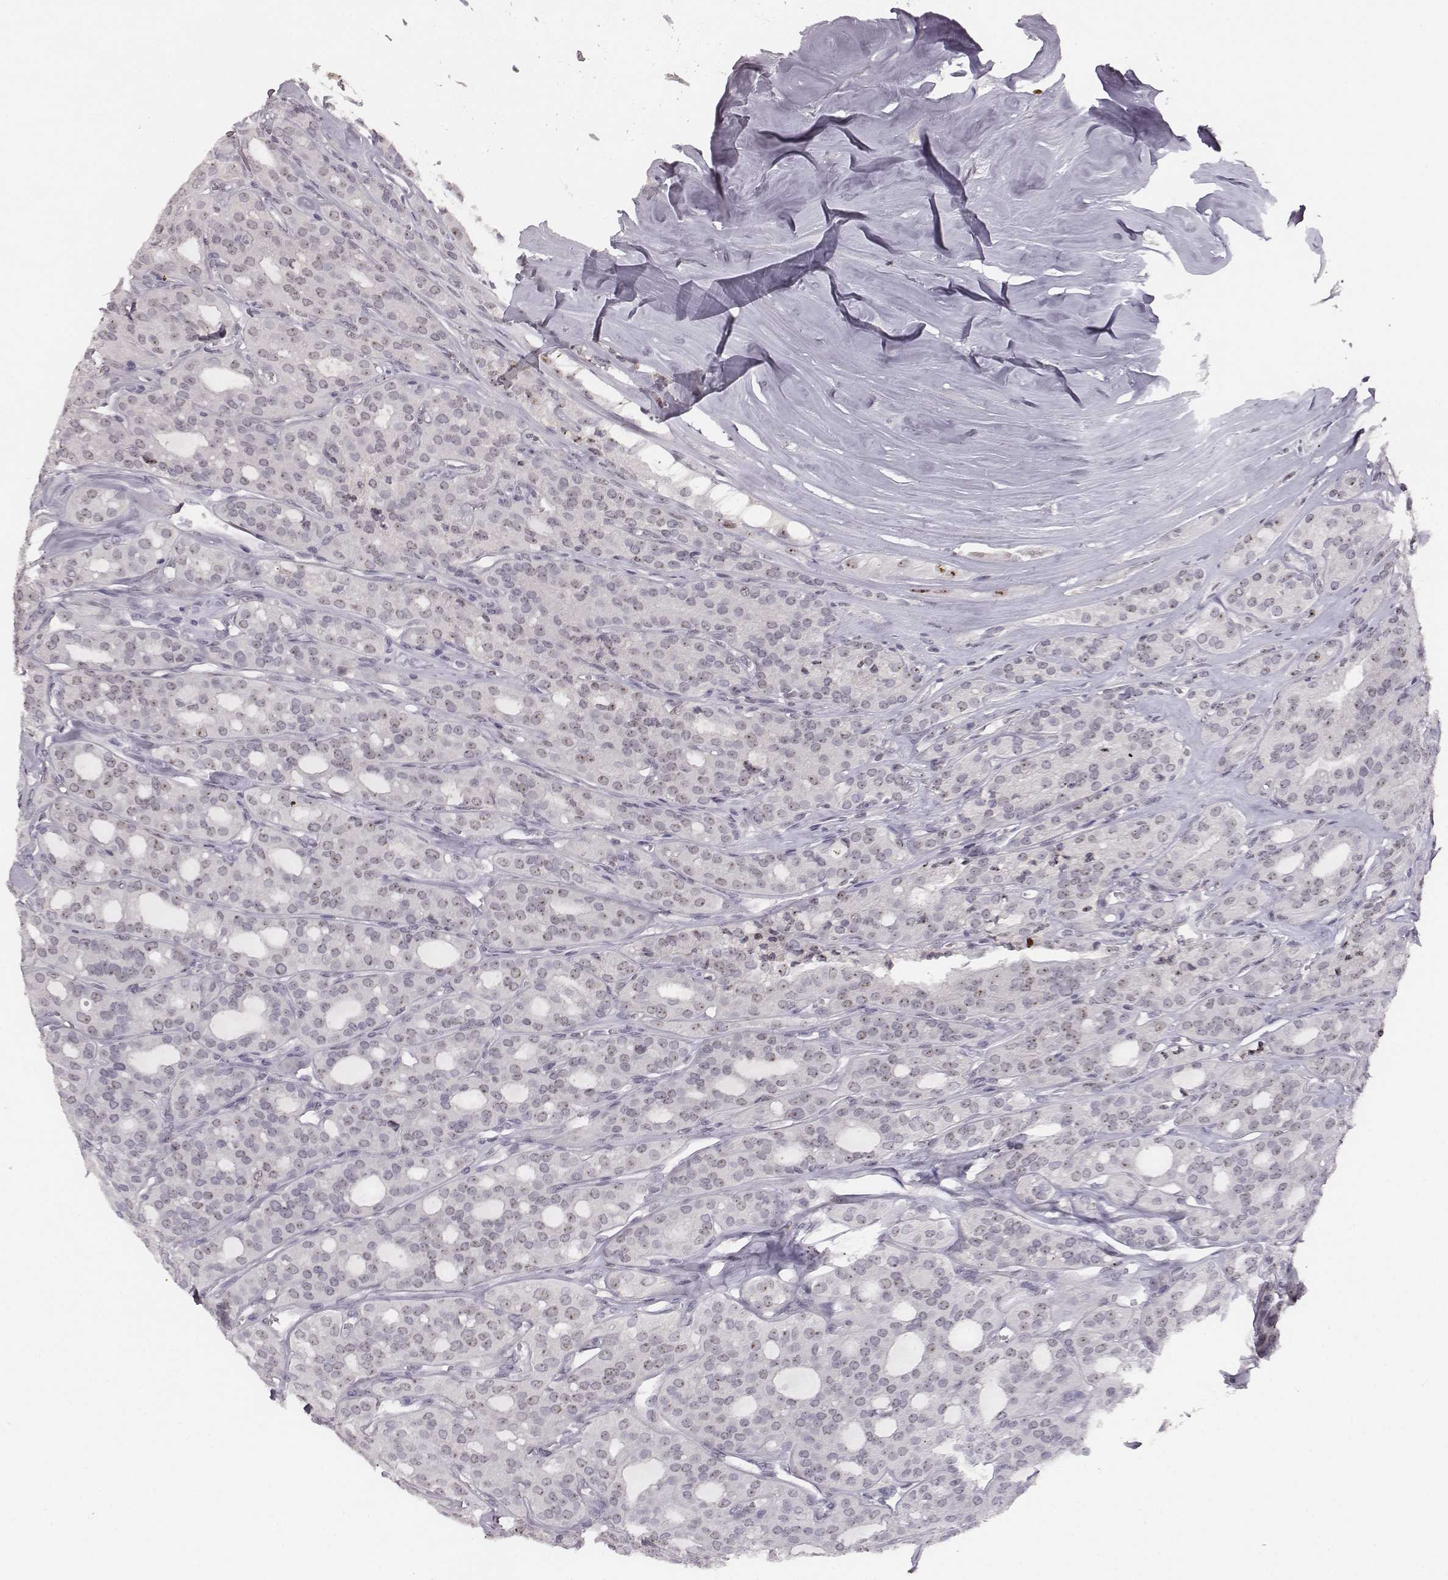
{"staining": {"intensity": "moderate", "quantity": "25%-75%", "location": "nuclear"}, "tissue": "thyroid cancer", "cell_type": "Tumor cells", "image_type": "cancer", "snomed": [{"axis": "morphology", "description": "Follicular adenoma carcinoma, NOS"}, {"axis": "topography", "description": "Thyroid gland"}], "caption": "Immunohistochemistry (IHC) of follicular adenoma carcinoma (thyroid) demonstrates medium levels of moderate nuclear expression in approximately 25%-75% of tumor cells. Using DAB (3,3'-diaminobenzidine) (brown) and hematoxylin (blue) stains, captured at high magnification using brightfield microscopy.", "gene": "NIFK", "patient": {"sex": "male", "age": 75}}